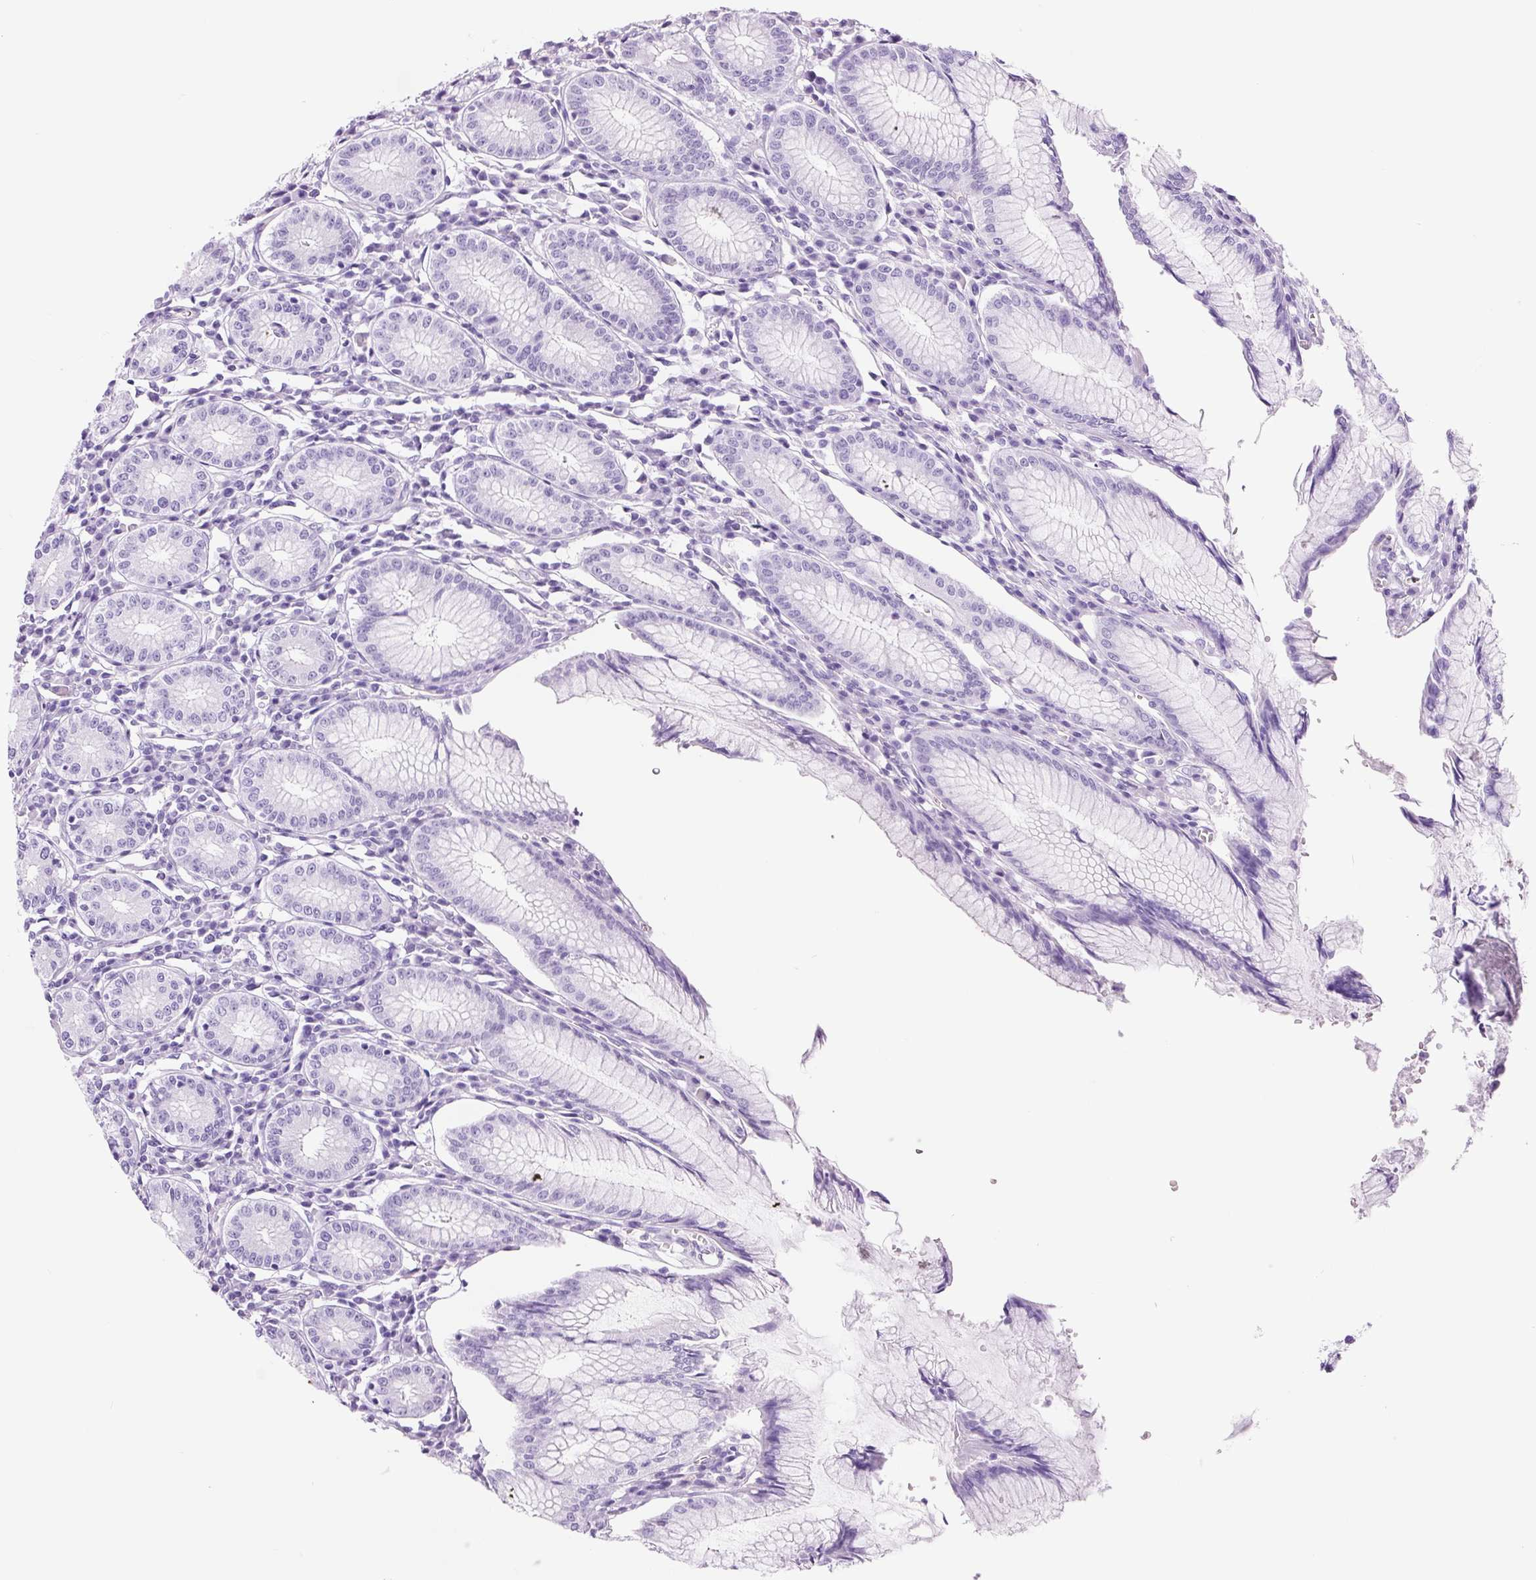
{"staining": {"intensity": "negative", "quantity": "none", "location": "none"}, "tissue": "stomach", "cell_type": "Glandular cells", "image_type": "normal", "snomed": [{"axis": "morphology", "description": "Normal tissue, NOS"}, {"axis": "topography", "description": "Stomach"}], "caption": "High power microscopy image of an IHC image of normal stomach, revealing no significant expression in glandular cells.", "gene": "ADSS1", "patient": {"sex": "male", "age": 55}}